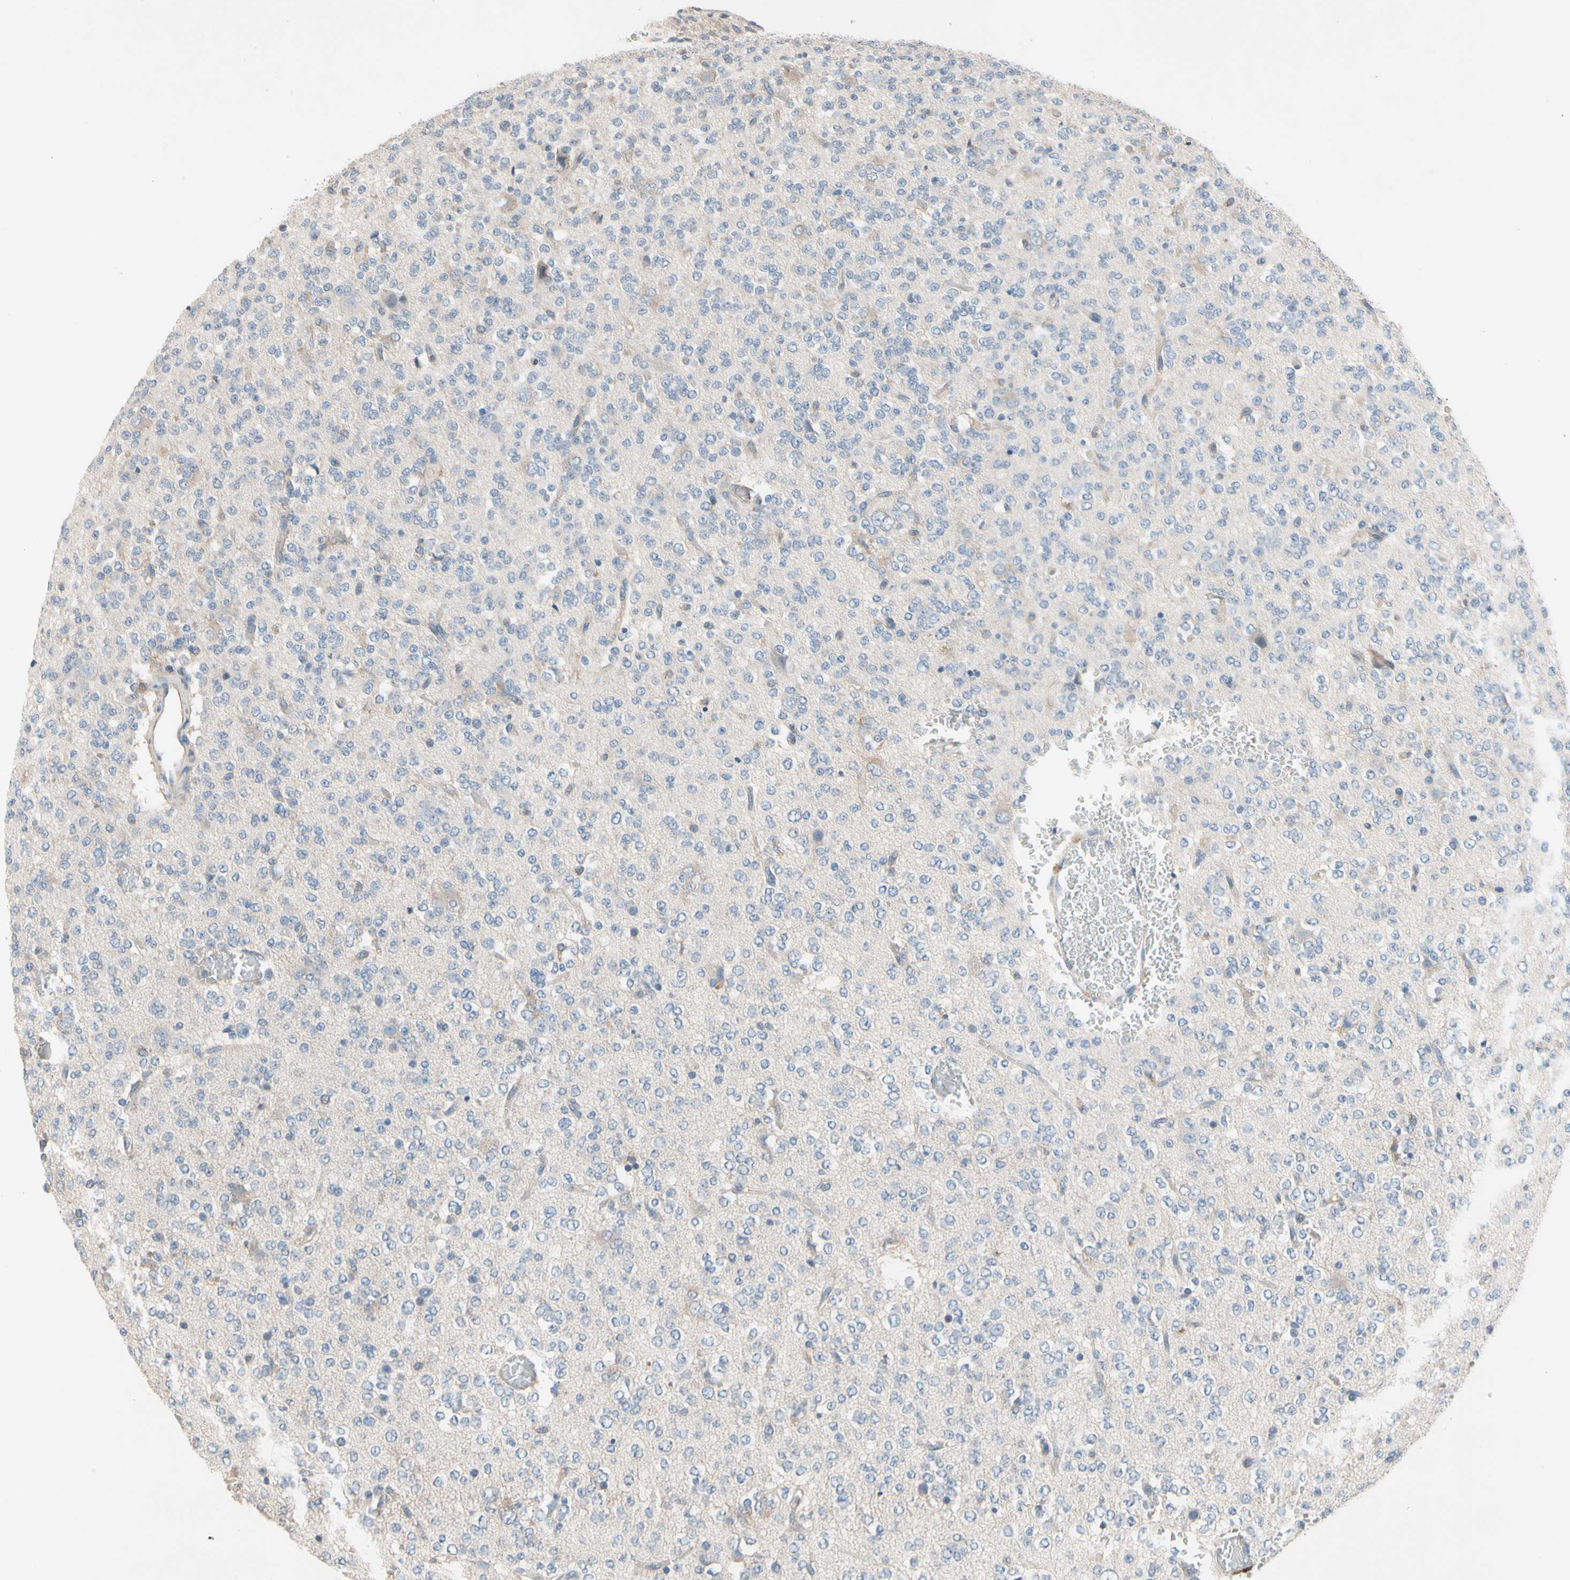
{"staining": {"intensity": "negative", "quantity": "none", "location": "none"}, "tissue": "glioma", "cell_type": "Tumor cells", "image_type": "cancer", "snomed": [{"axis": "morphology", "description": "Glioma, malignant, Low grade"}, {"axis": "topography", "description": "Brain"}], "caption": "Tumor cells are negative for protein expression in human glioma.", "gene": "PRDX4", "patient": {"sex": "male", "age": 38}}